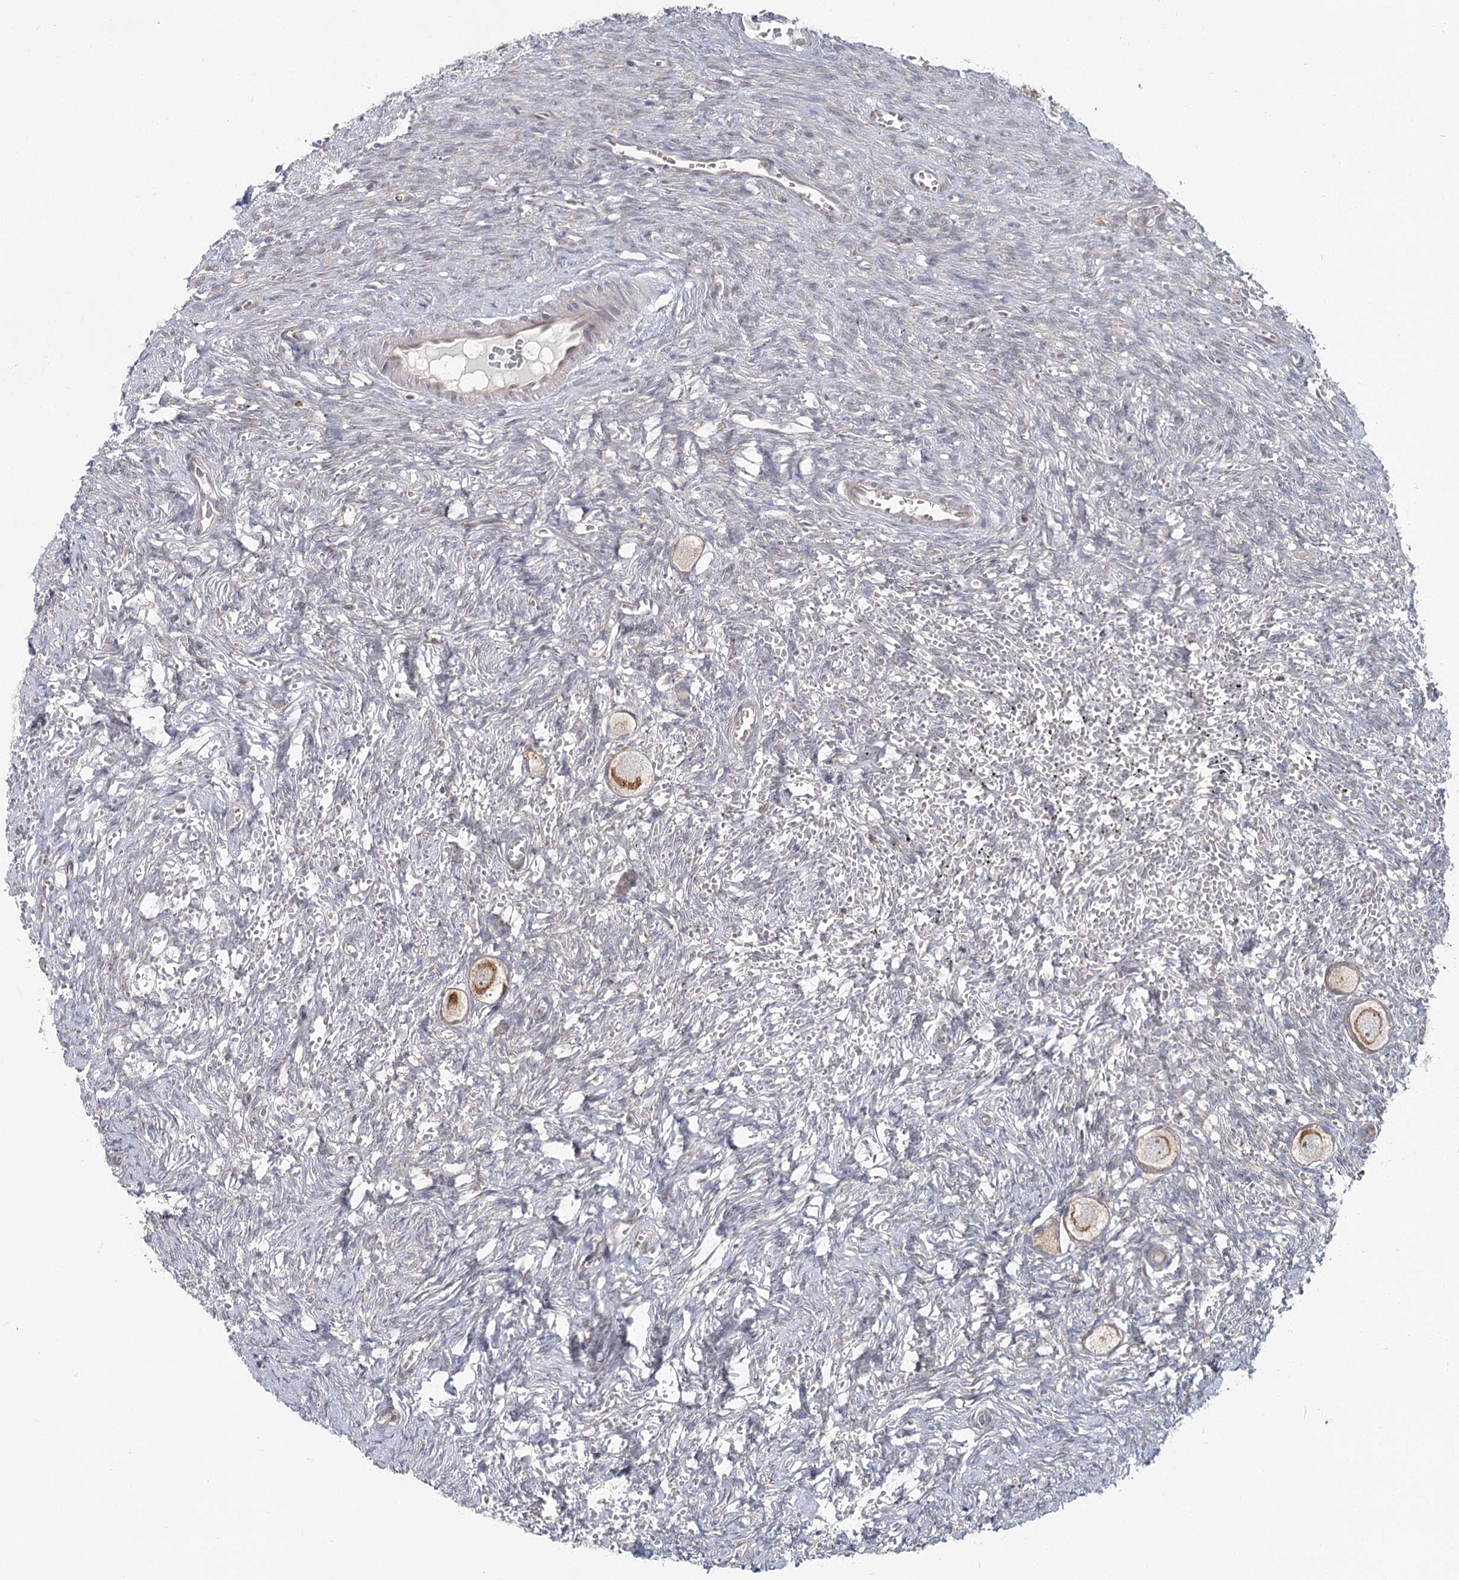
{"staining": {"intensity": "moderate", "quantity": ">75%", "location": "cytoplasmic/membranous"}, "tissue": "ovary", "cell_type": "Follicle cells", "image_type": "normal", "snomed": [{"axis": "morphology", "description": "Normal tissue, NOS"}, {"axis": "topography", "description": "Ovary"}], "caption": "High-power microscopy captured an immunohistochemistry (IHC) micrograph of unremarkable ovary, revealing moderate cytoplasmic/membranous positivity in approximately >75% of follicle cells. (DAB = brown stain, brightfield microscopy at high magnification).", "gene": "THNSL1", "patient": {"sex": "female", "age": 27}}